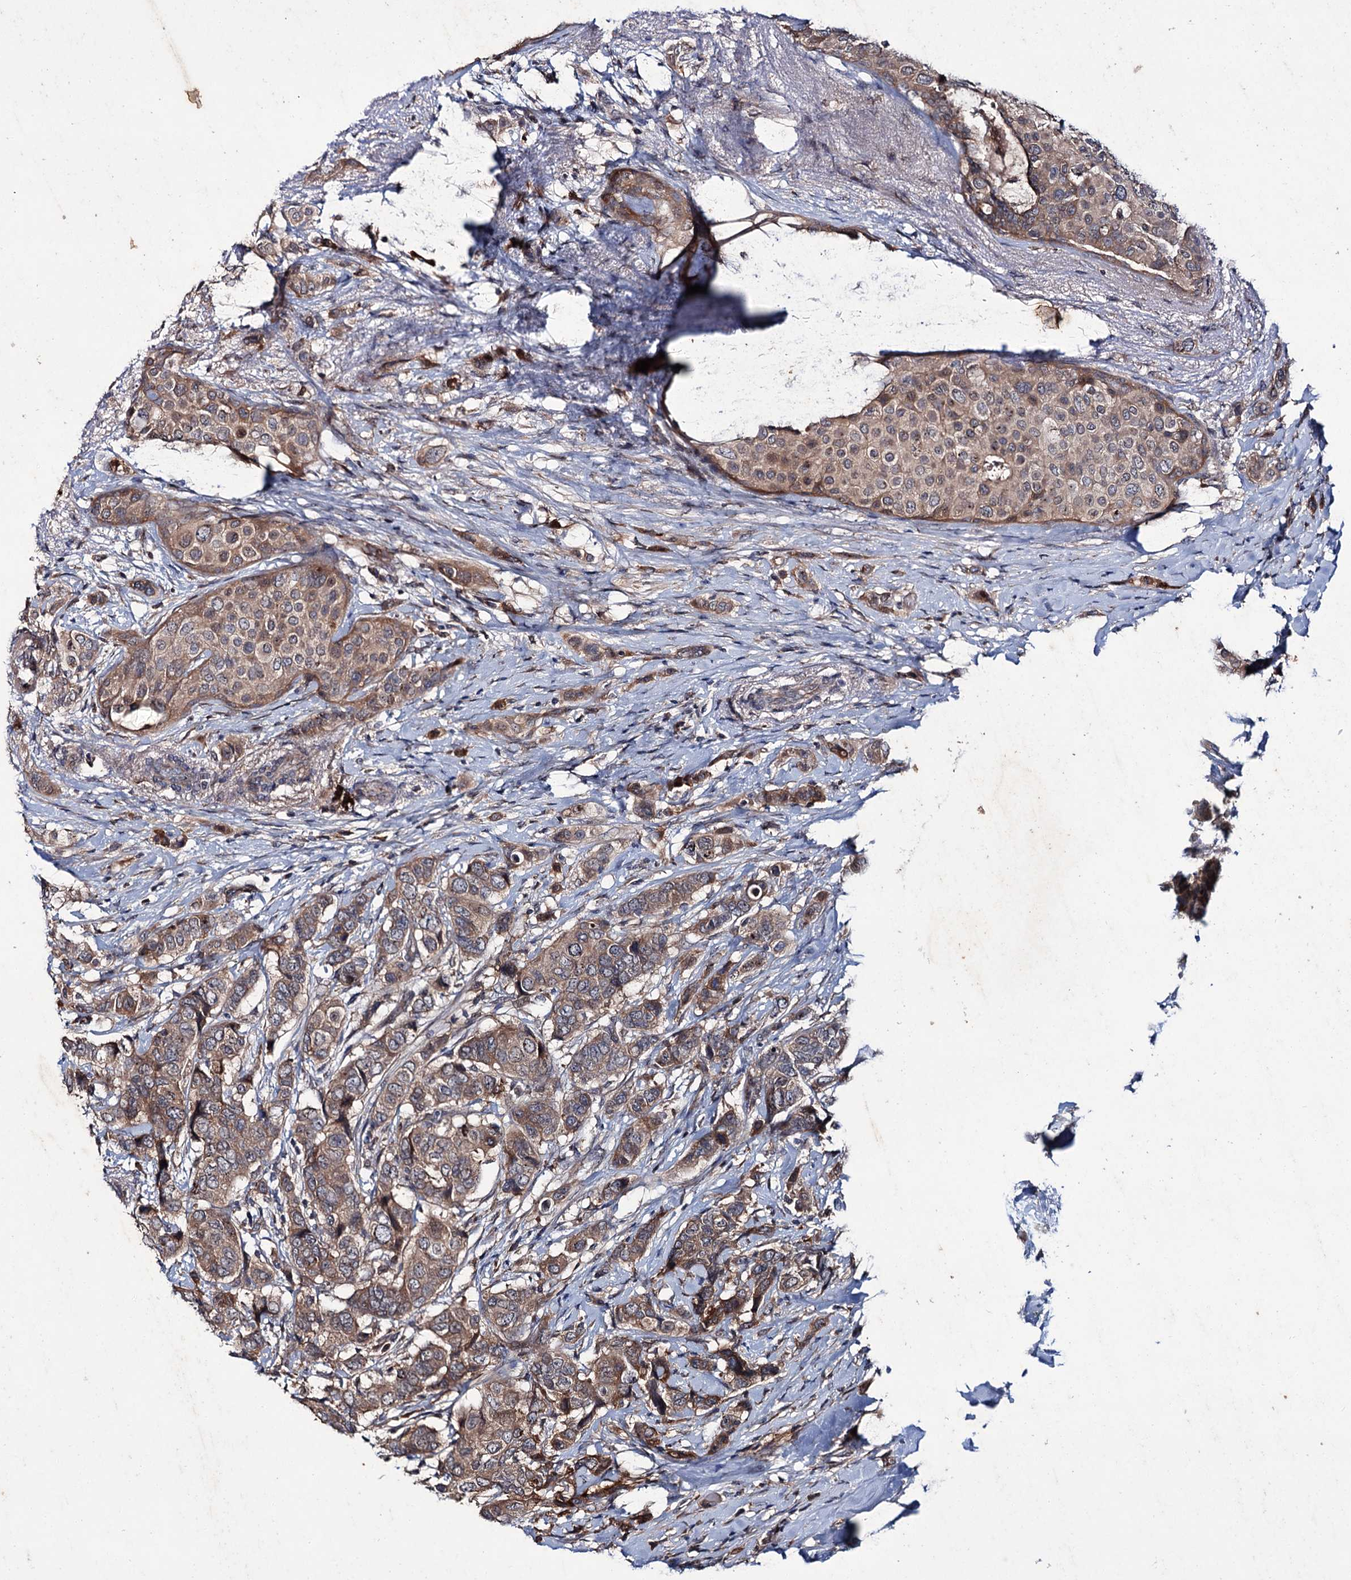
{"staining": {"intensity": "moderate", "quantity": ">75%", "location": "cytoplasmic/membranous"}, "tissue": "breast cancer", "cell_type": "Tumor cells", "image_type": "cancer", "snomed": [{"axis": "morphology", "description": "Lobular carcinoma"}, {"axis": "topography", "description": "Breast"}], "caption": "Brown immunohistochemical staining in human breast cancer (lobular carcinoma) reveals moderate cytoplasmic/membranous expression in about >75% of tumor cells. (Brightfield microscopy of DAB IHC at high magnification).", "gene": "PTPN3", "patient": {"sex": "female", "age": 51}}